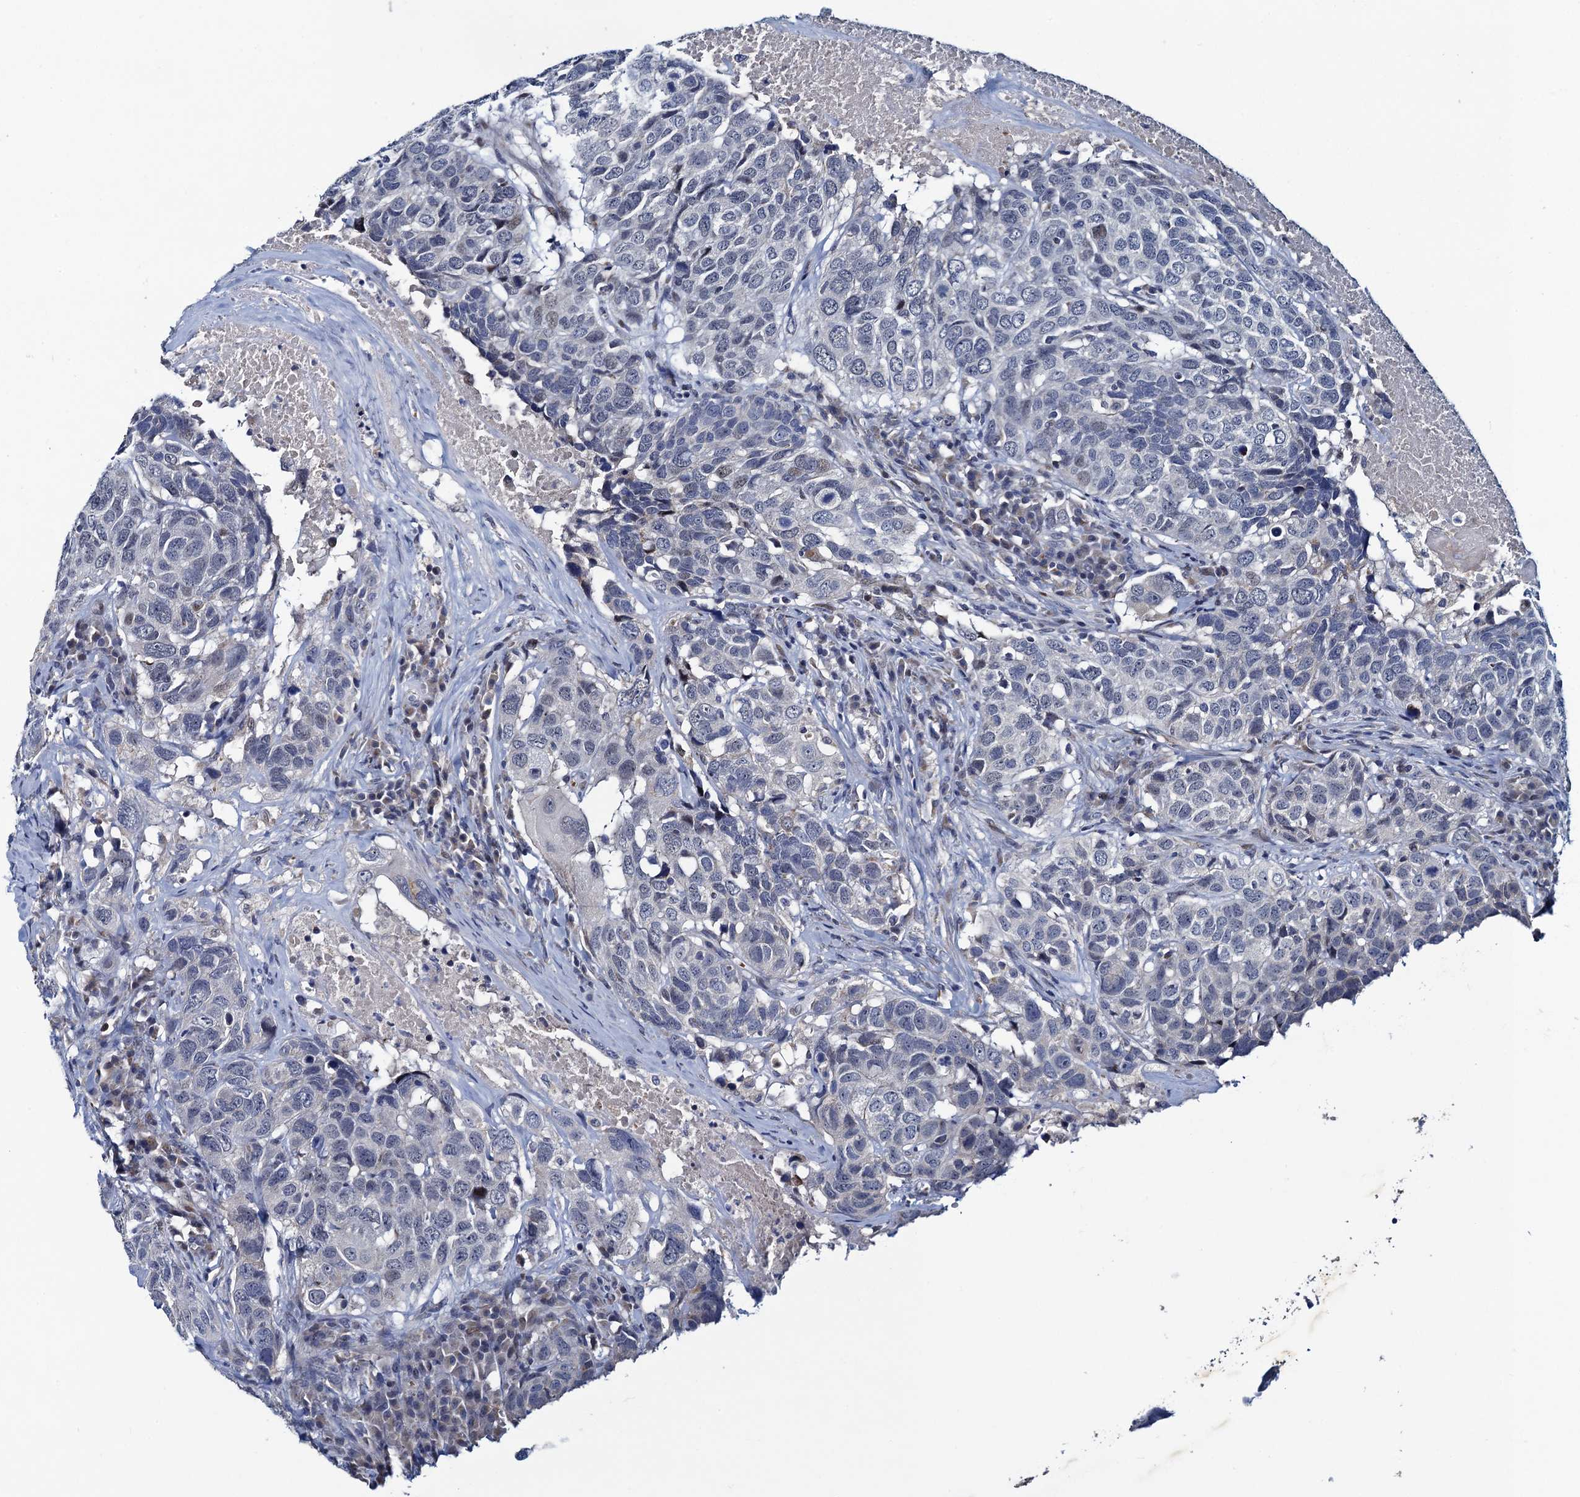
{"staining": {"intensity": "negative", "quantity": "none", "location": "none"}, "tissue": "head and neck cancer", "cell_type": "Tumor cells", "image_type": "cancer", "snomed": [{"axis": "morphology", "description": "Squamous cell carcinoma, NOS"}, {"axis": "topography", "description": "Head-Neck"}], "caption": "DAB immunohistochemical staining of human squamous cell carcinoma (head and neck) reveals no significant positivity in tumor cells.", "gene": "ATOSA", "patient": {"sex": "male", "age": 66}}